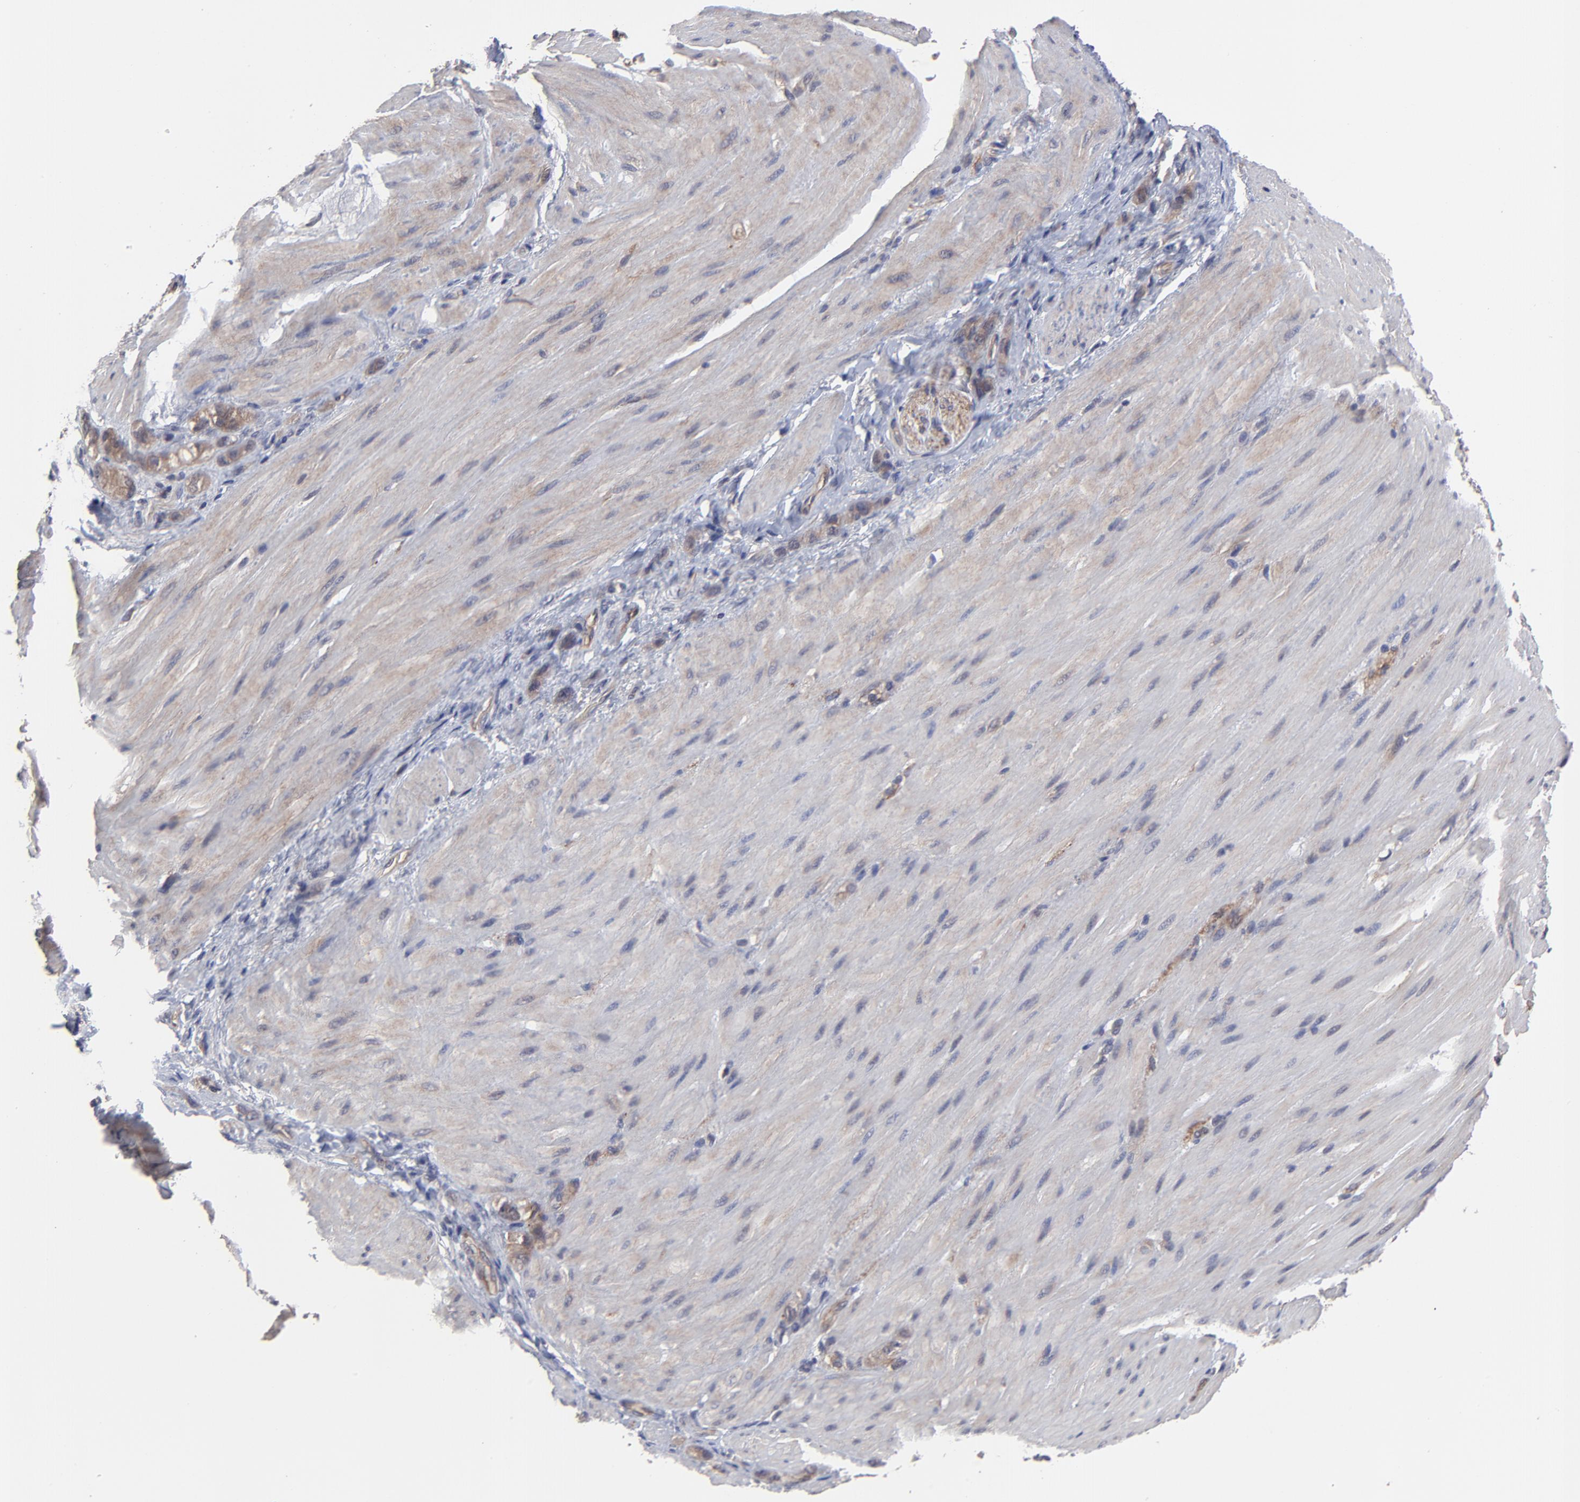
{"staining": {"intensity": "moderate", "quantity": "25%-75%", "location": "cytoplasmic/membranous"}, "tissue": "stomach cancer", "cell_type": "Tumor cells", "image_type": "cancer", "snomed": [{"axis": "morphology", "description": "Normal tissue, NOS"}, {"axis": "morphology", "description": "Adenocarcinoma, NOS"}, {"axis": "topography", "description": "Stomach"}], "caption": "A brown stain highlights moderate cytoplasmic/membranous positivity of a protein in stomach cancer tumor cells.", "gene": "ZNF780B", "patient": {"sex": "male", "age": 82}}